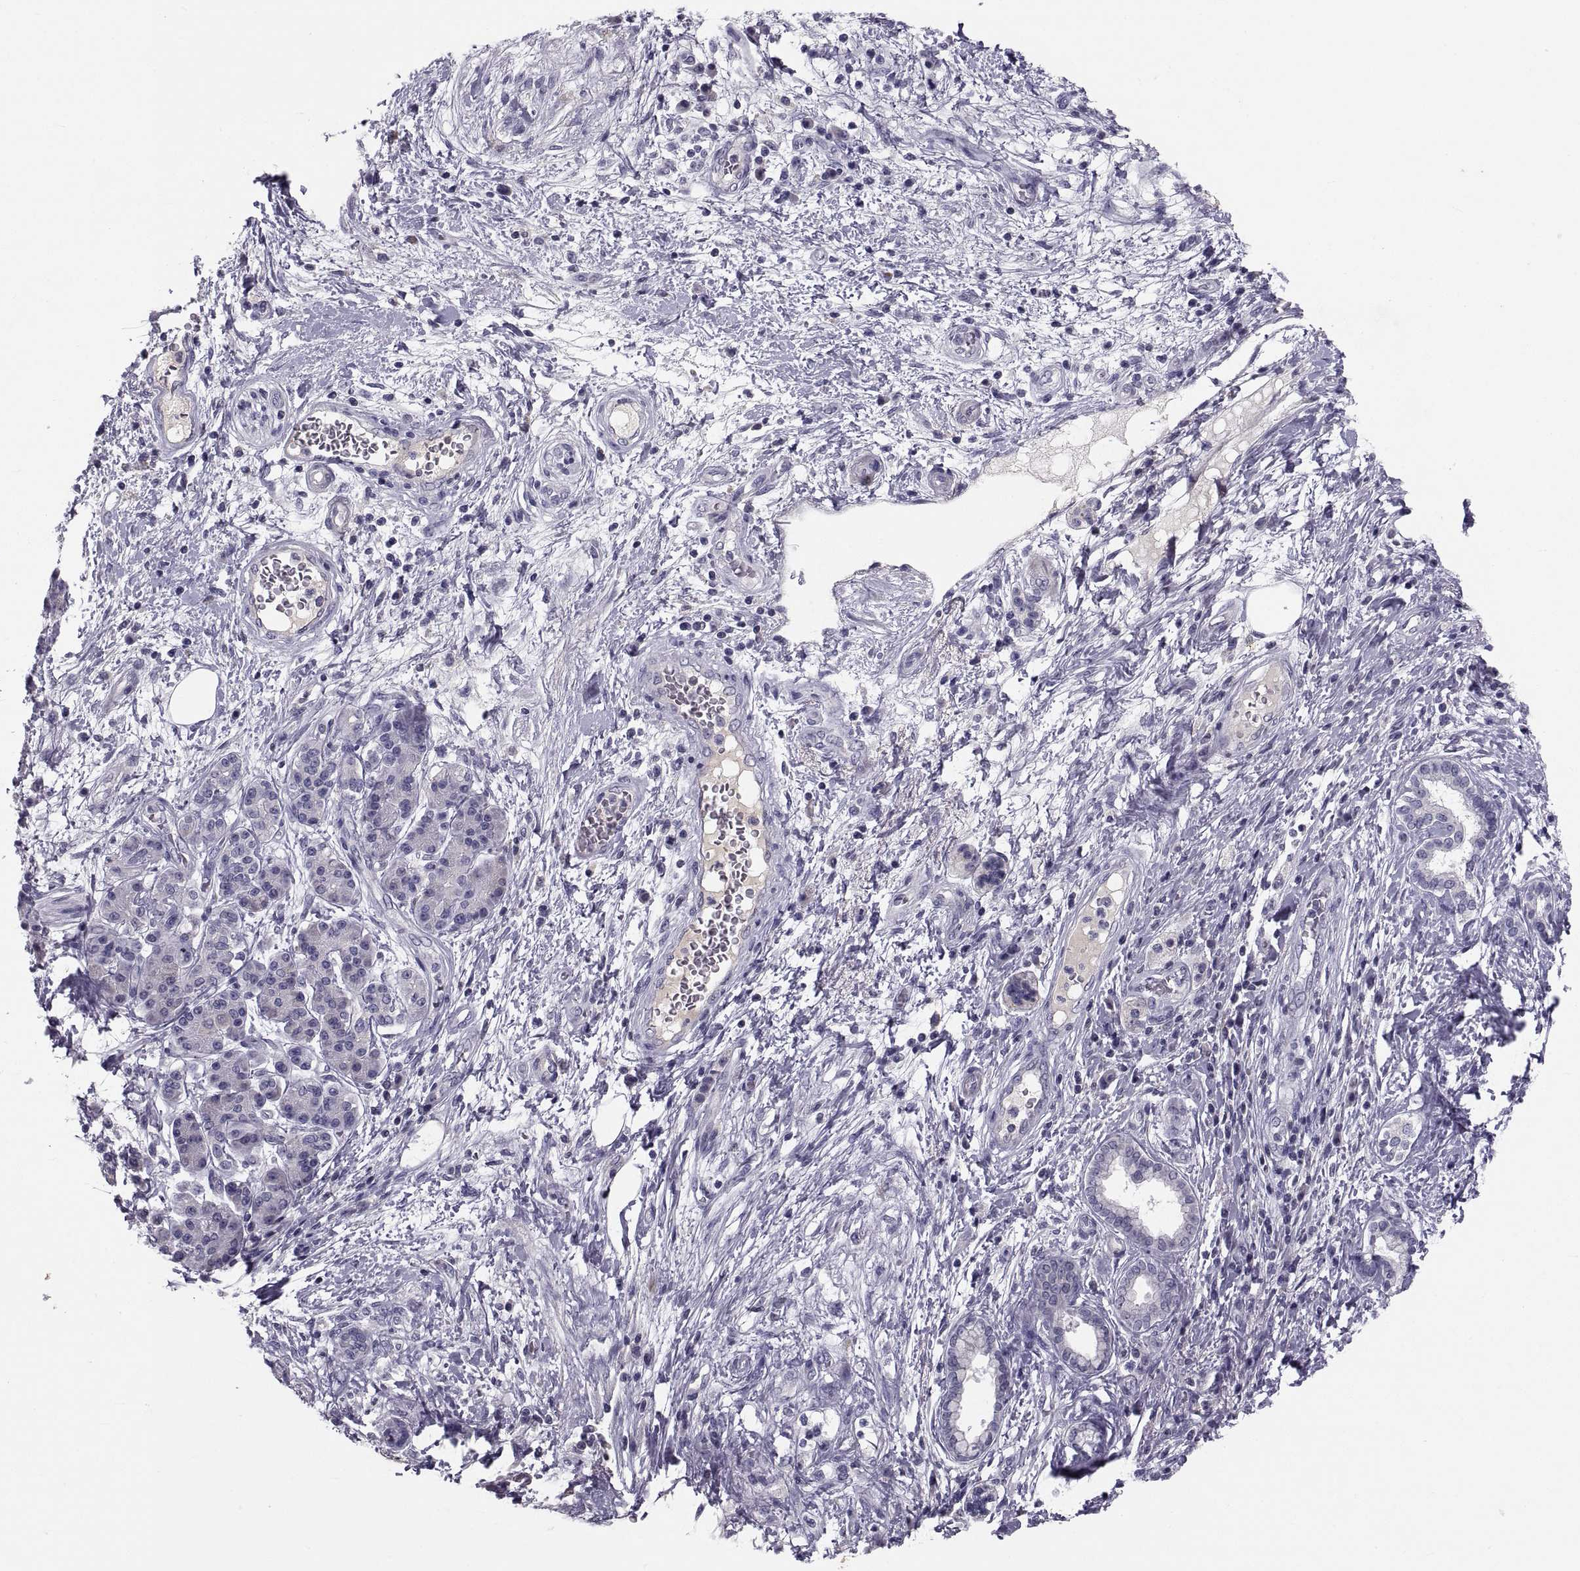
{"staining": {"intensity": "negative", "quantity": "none", "location": "none"}, "tissue": "pancreatic cancer", "cell_type": "Tumor cells", "image_type": "cancer", "snomed": [{"axis": "morphology", "description": "Adenocarcinoma, NOS"}, {"axis": "topography", "description": "Pancreas"}], "caption": "Histopathology image shows no protein expression in tumor cells of adenocarcinoma (pancreatic) tissue.", "gene": "PDZRN4", "patient": {"sex": "female", "age": 73}}